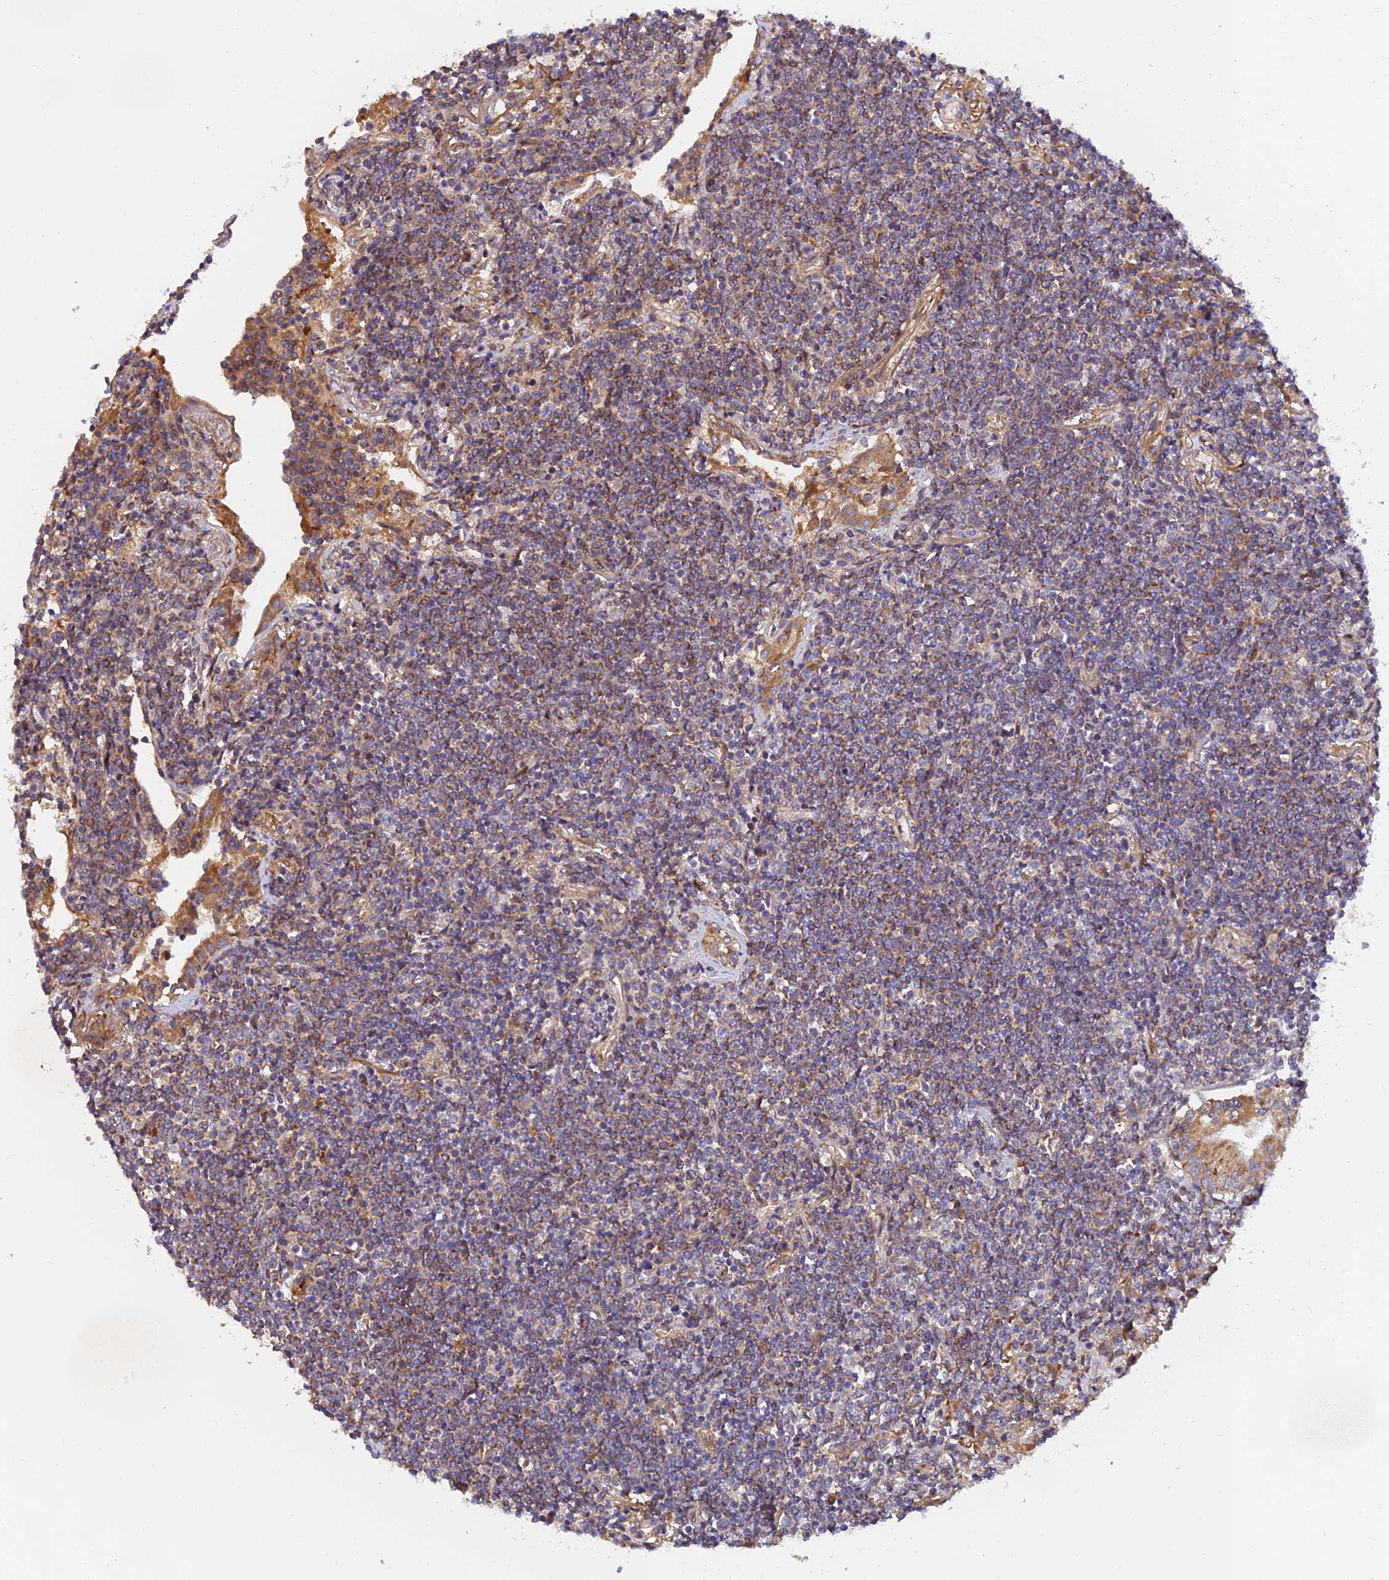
{"staining": {"intensity": "moderate", "quantity": ">75%", "location": "cytoplasmic/membranous"}, "tissue": "lymphoma", "cell_type": "Tumor cells", "image_type": "cancer", "snomed": [{"axis": "morphology", "description": "Malignant lymphoma, non-Hodgkin's type, Low grade"}, {"axis": "topography", "description": "Lung"}], "caption": "The immunohistochemical stain shows moderate cytoplasmic/membranous positivity in tumor cells of malignant lymphoma, non-Hodgkin's type (low-grade) tissue.", "gene": "PODNL1", "patient": {"sex": "female", "age": 71}}